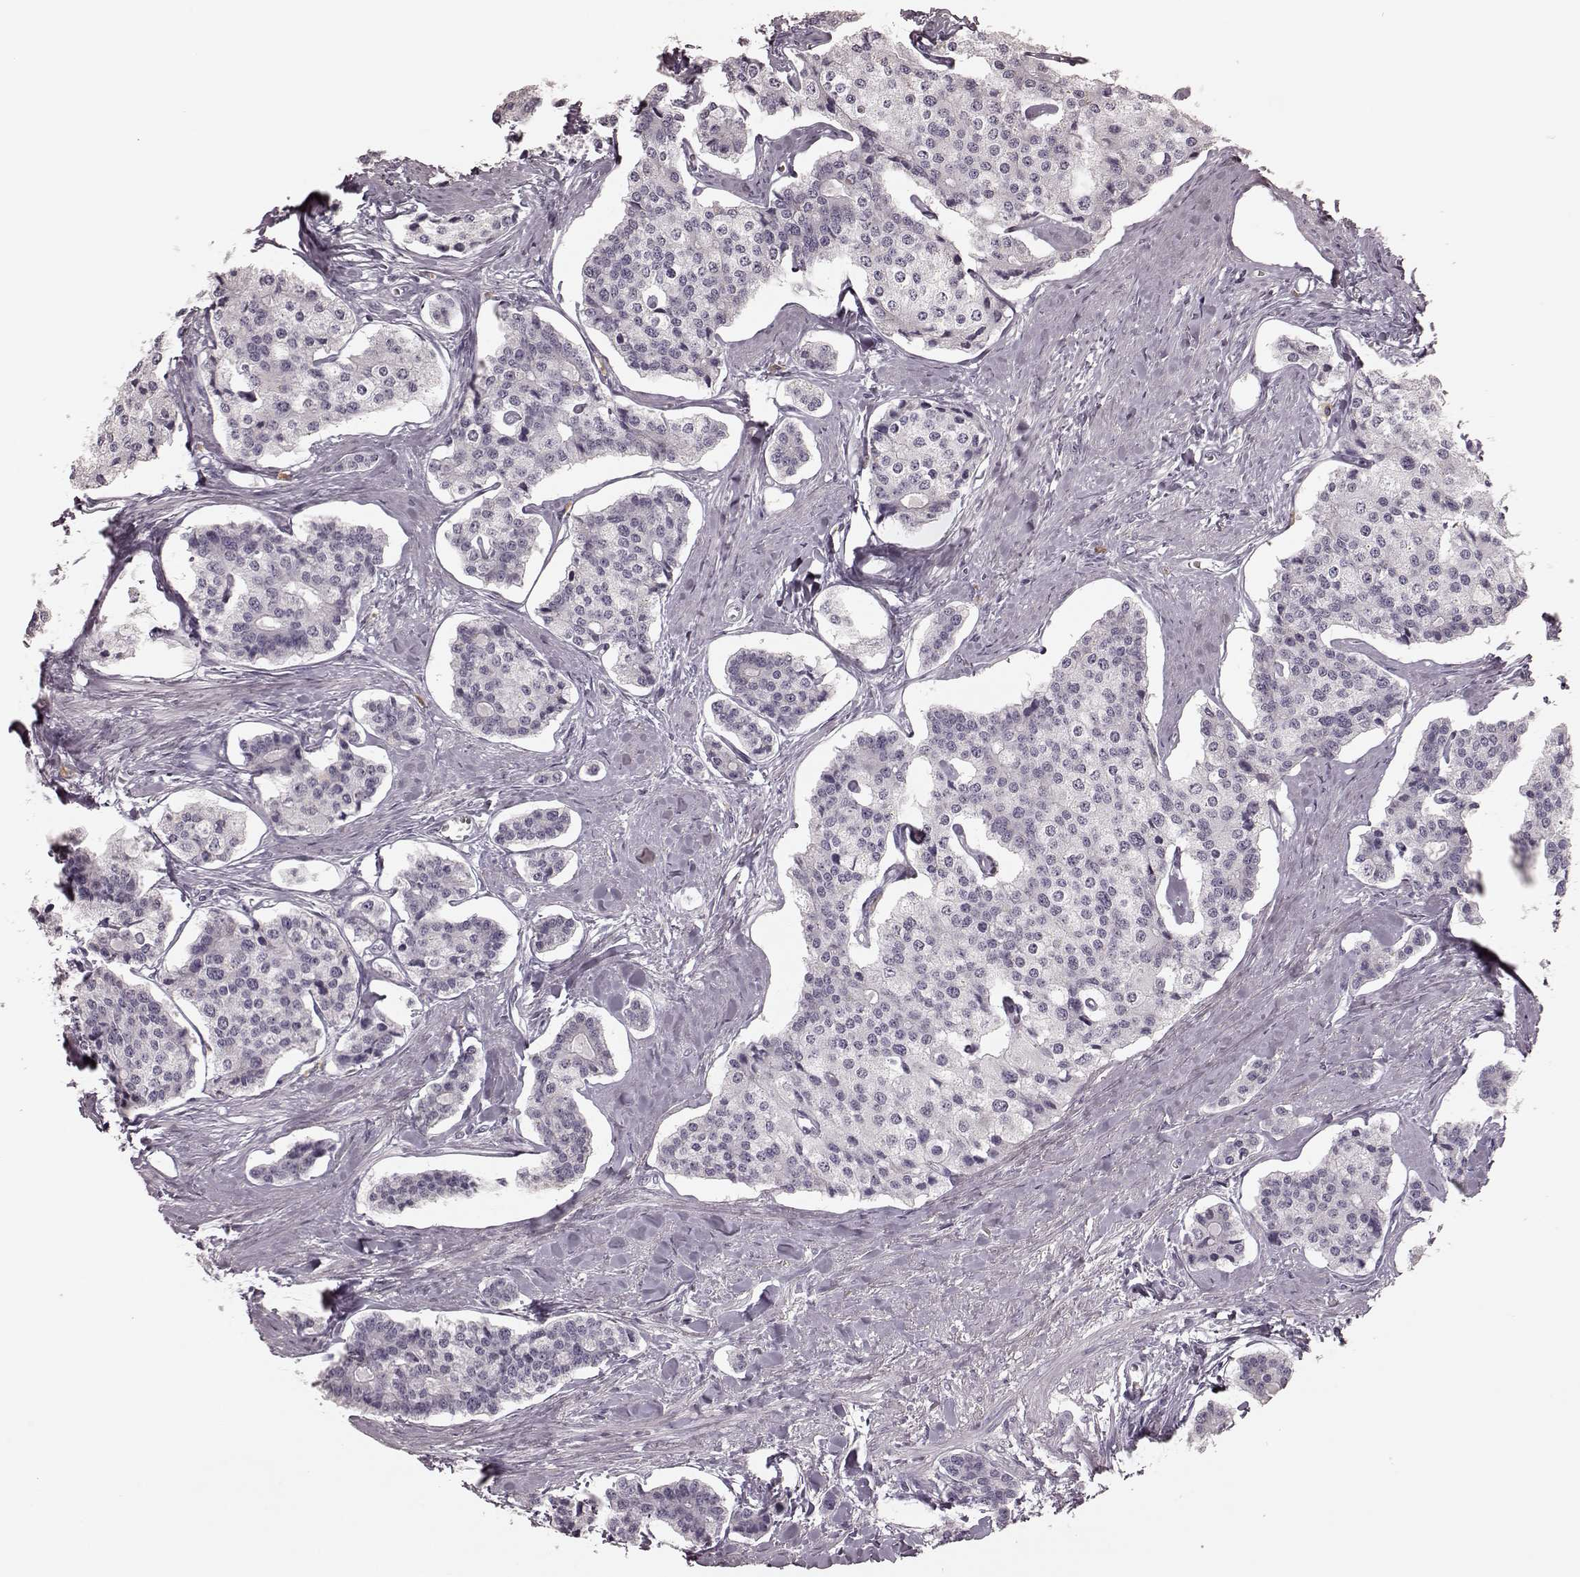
{"staining": {"intensity": "negative", "quantity": "none", "location": "none"}, "tissue": "carcinoid", "cell_type": "Tumor cells", "image_type": "cancer", "snomed": [{"axis": "morphology", "description": "Carcinoid, malignant, NOS"}, {"axis": "topography", "description": "Small intestine"}], "caption": "Carcinoid (malignant) was stained to show a protein in brown. There is no significant staining in tumor cells.", "gene": "TRPM1", "patient": {"sex": "female", "age": 65}}